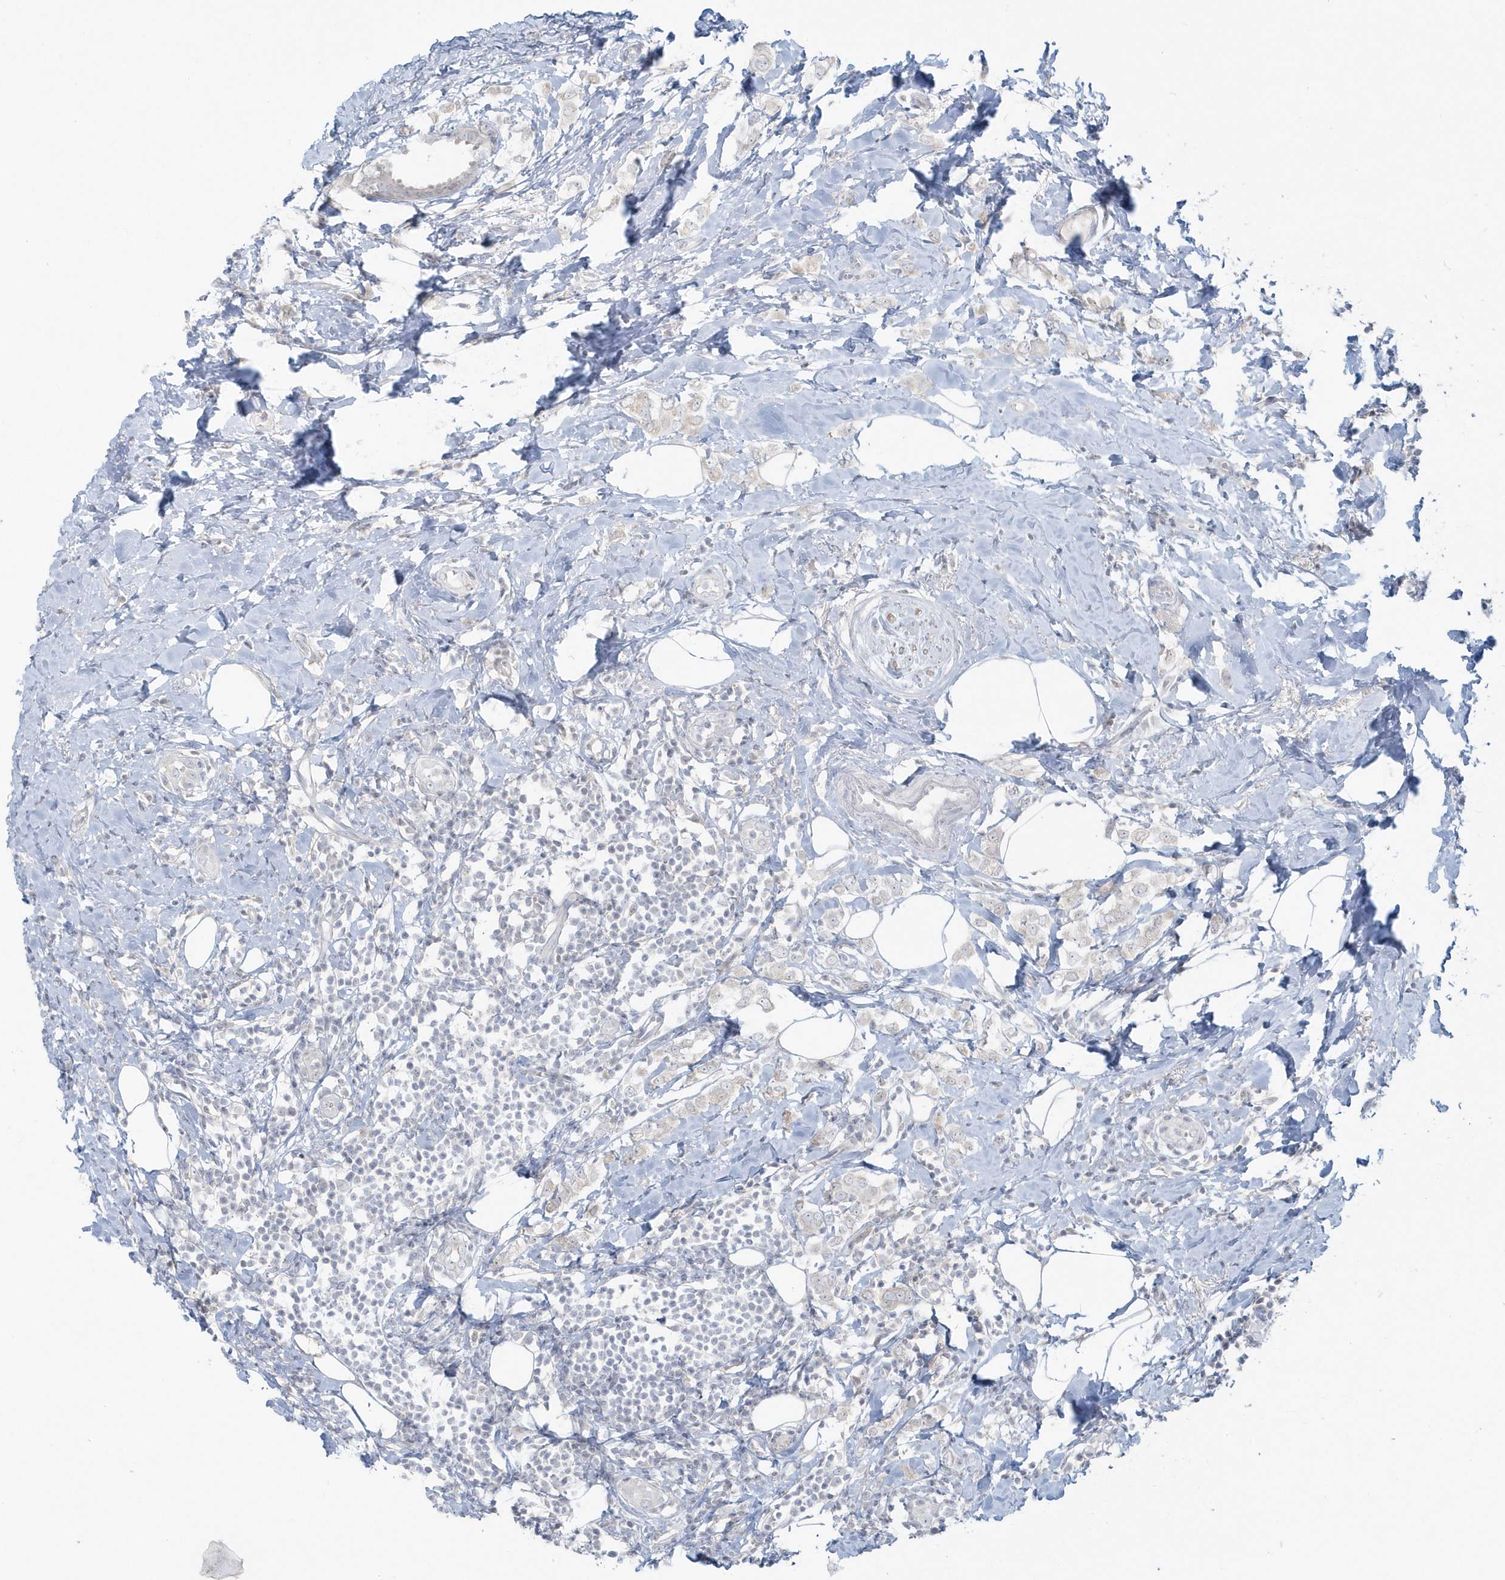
{"staining": {"intensity": "negative", "quantity": "none", "location": "none"}, "tissue": "breast cancer", "cell_type": "Tumor cells", "image_type": "cancer", "snomed": [{"axis": "morphology", "description": "Lobular carcinoma"}, {"axis": "topography", "description": "Breast"}], "caption": "Histopathology image shows no protein positivity in tumor cells of breast cancer tissue.", "gene": "BLTP3A", "patient": {"sex": "female", "age": 47}}